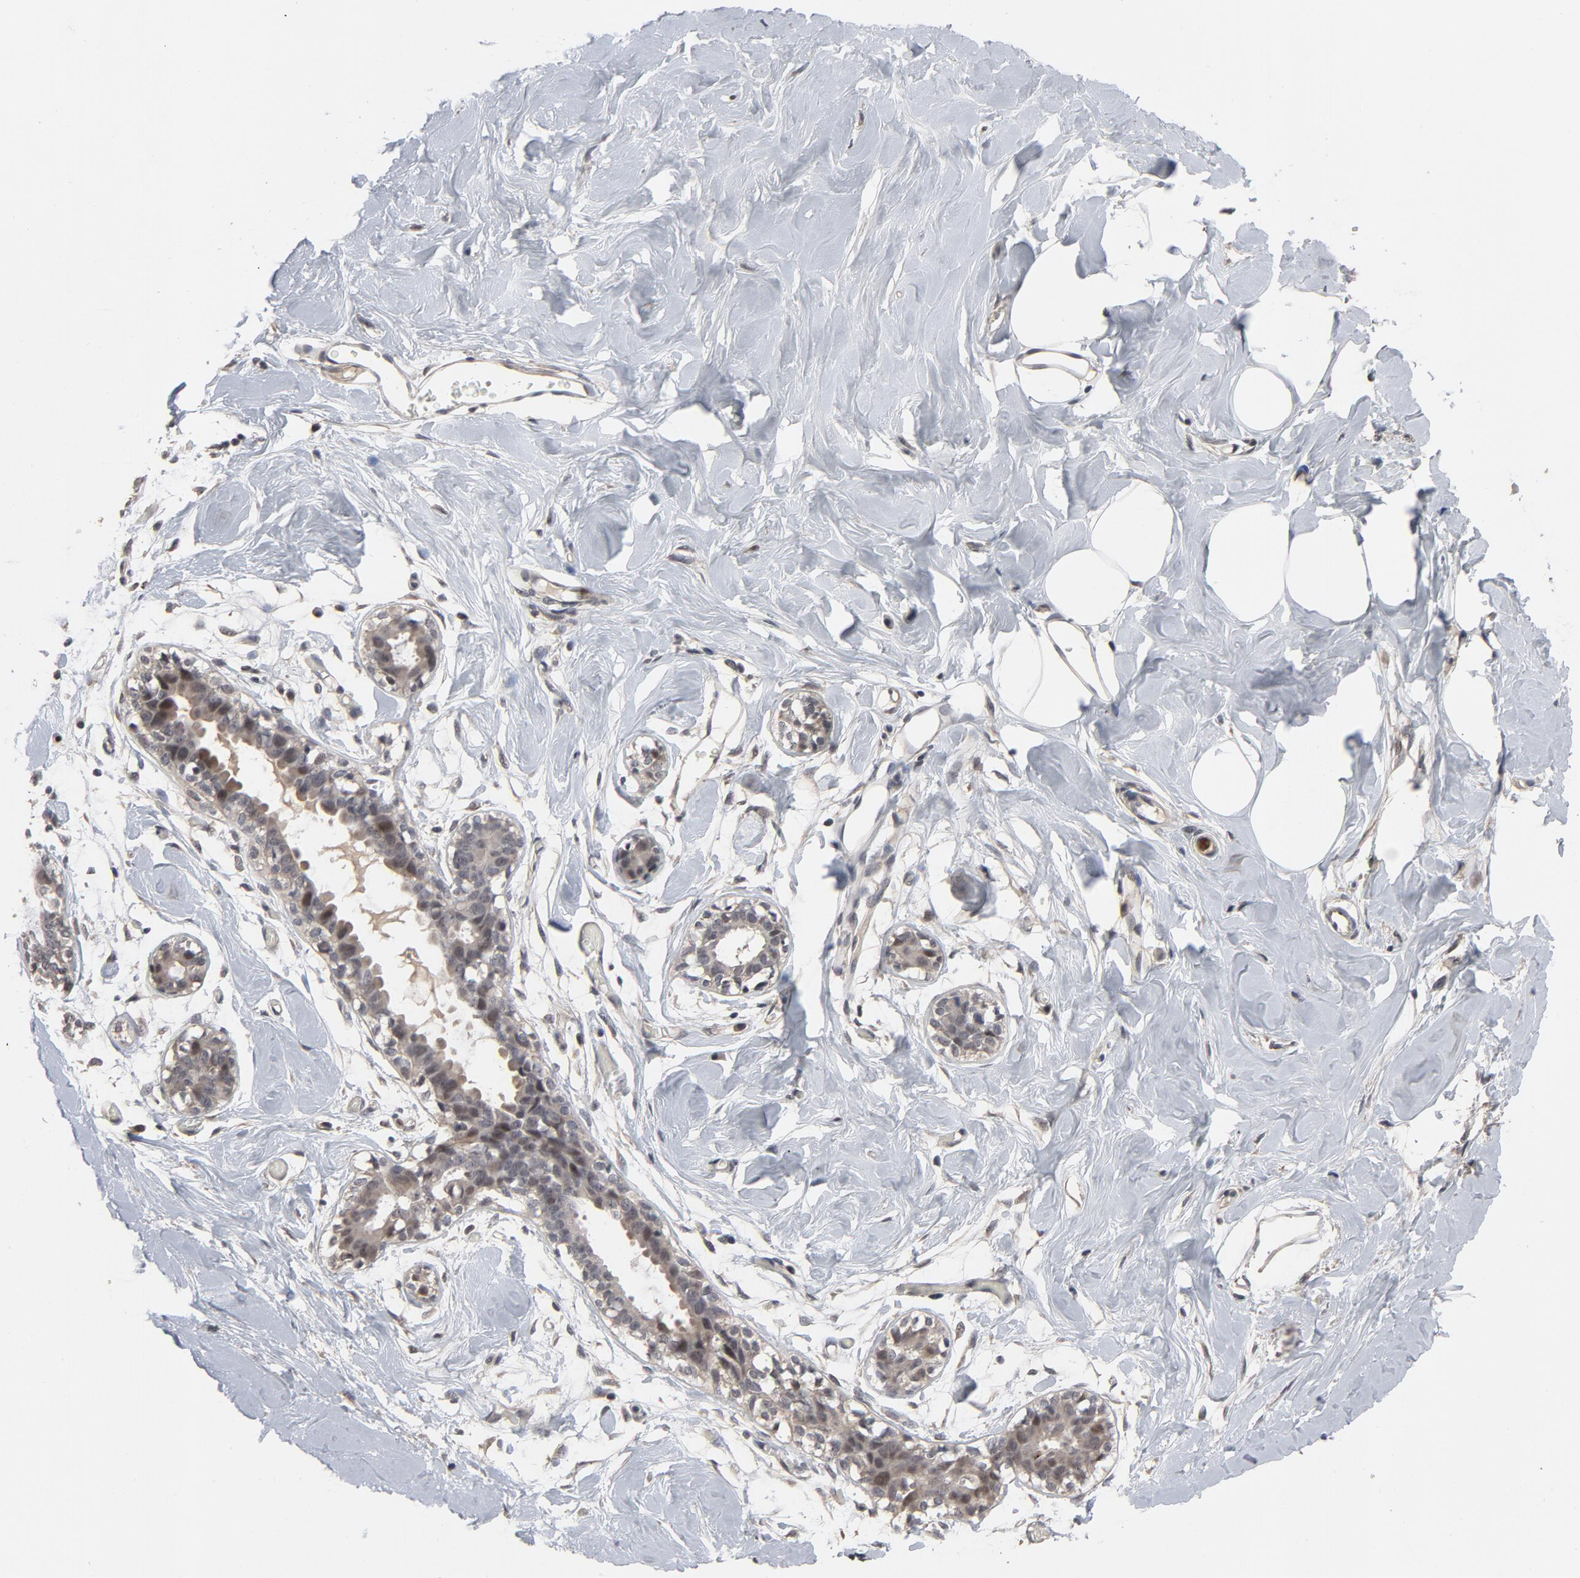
{"staining": {"intensity": "negative", "quantity": "none", "location": "none"}, "tissue": "breast", "cell_type": "Adipocytes", "image_type": "normal", "snomed": [{"axis": "morphology", "description": "Normal tissue, NOS"}, {"axis": "topography", "description": "Breast"}, {"axis": "topography", "description": "Adipose tissue"}], "caption": "High magnification brightfield microscopy of benign breast stained with DAB (3,3'-diaminobenzidine) (brown) and counterstained with hematoxylin (blue): adipocytes show no significant staining. The staining is performed using DAB brown chromogen with nuclei counter-stained in using hematoxylin.", "gene": "RTL5", "patient": {"sex": "female", "age": 25}}